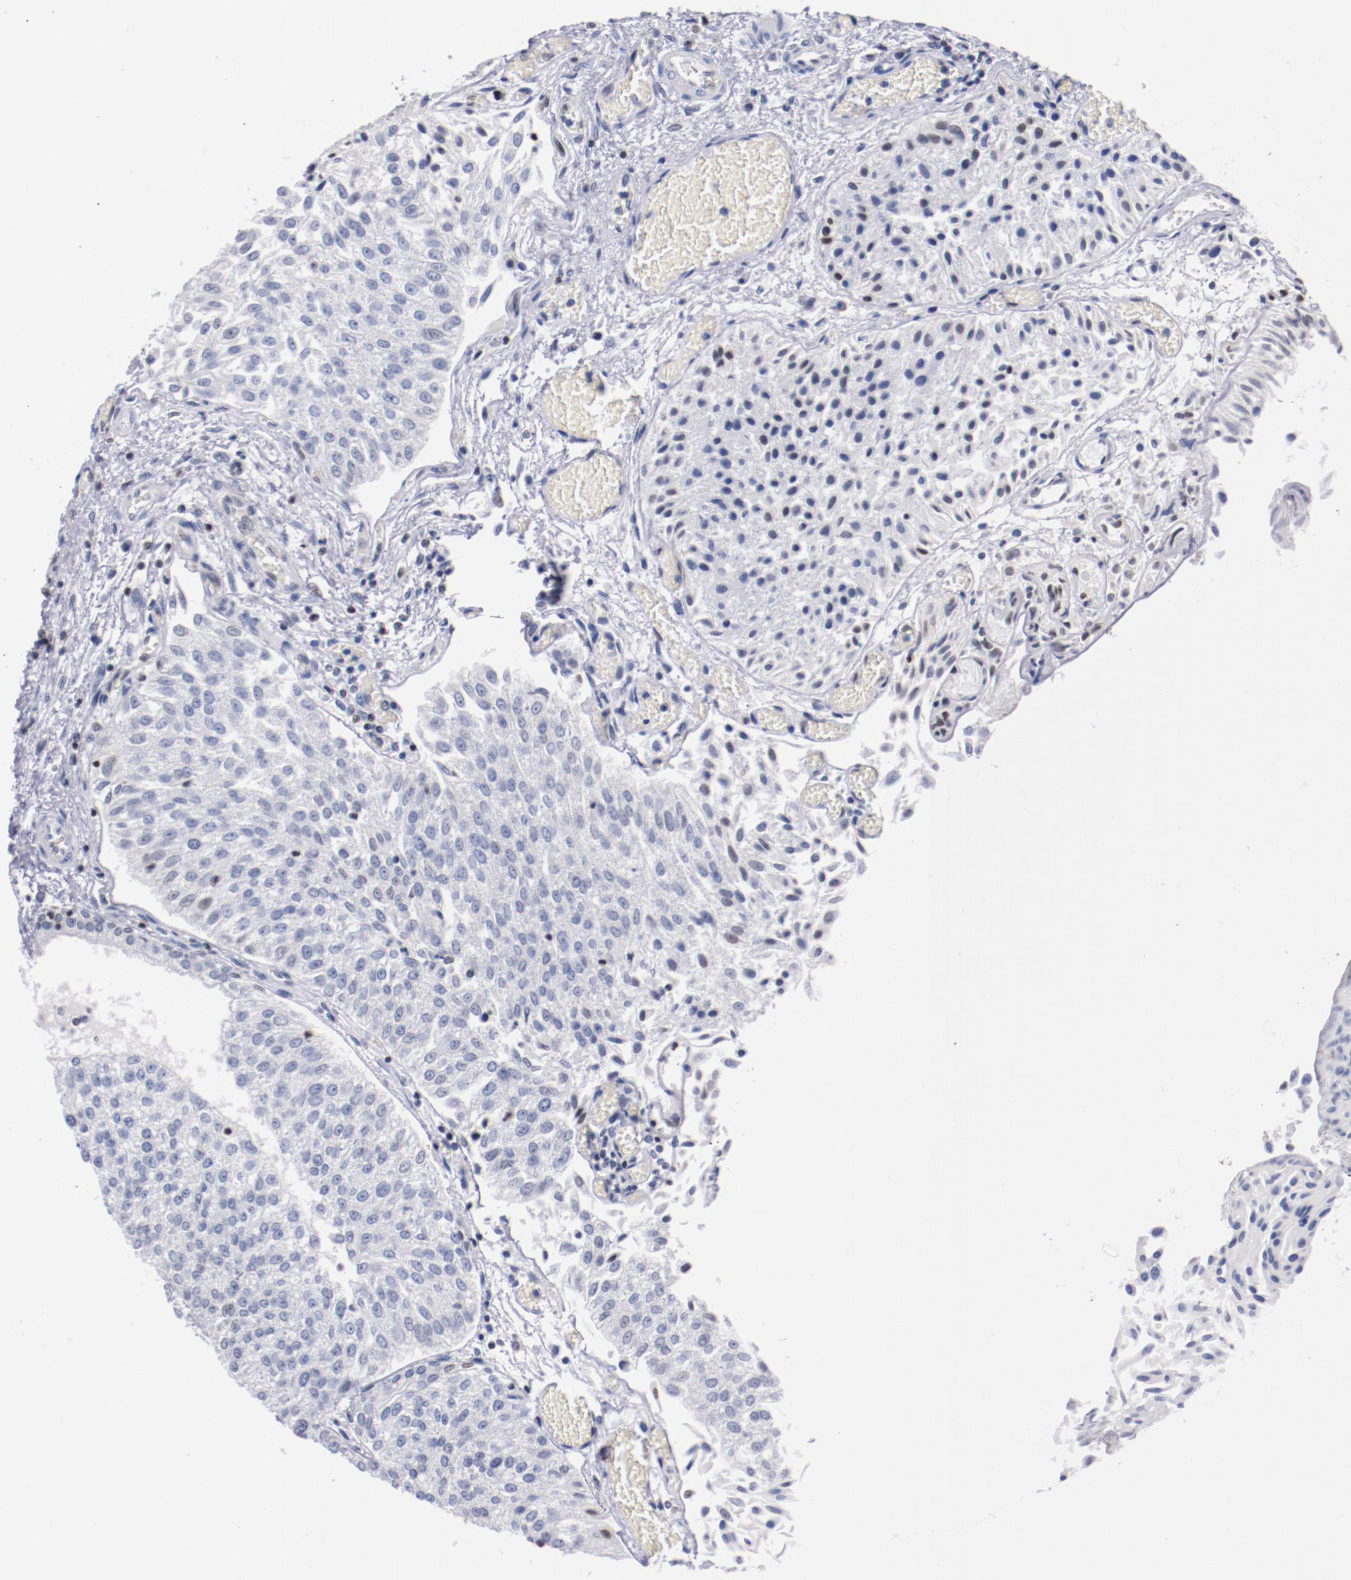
{"staining": {"intensity": "negative", "quantity": "none", "location": "none"}, "tissue": "urothelial cancer", "cell_type": "Tumor cells", "image_type": "cancer", "snomed": [{"axis": "morphology", "description": "Urothelial carcinoma, Low grade"}, {"axis": "topography", "description": "Urinary bladder"}], "caption": "Urothelial cancer was stained to show a protein in brown. There is no significant expression in tumor cells.", "gene": "IFI16", "patient": {"sex": "male", "age": 86}}